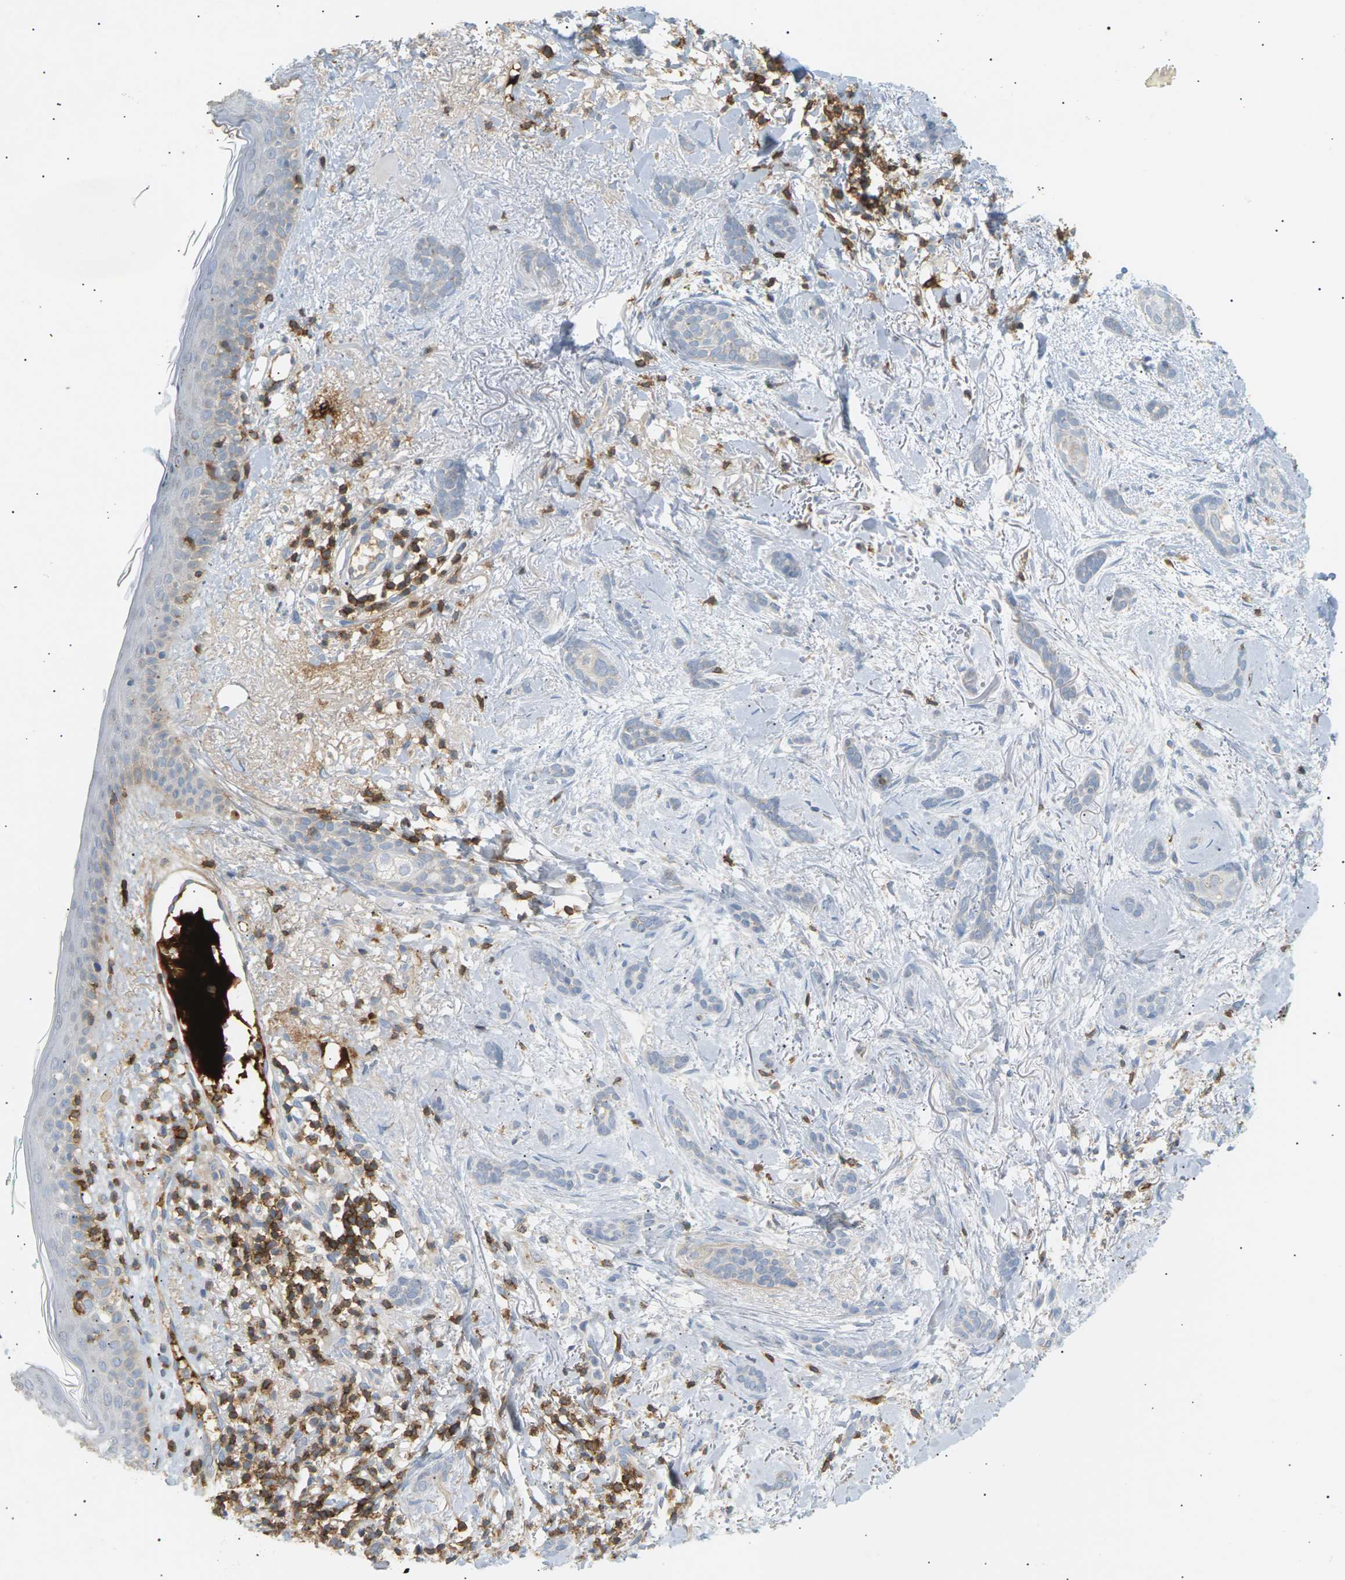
{"staining": {"intensity": "negative", "quantity": "none", "location": "none"}, "tissue": "skin cancer", "cell_type": "Tumor cells", "image_type": "cancer", "snomed": [{"axis": "morphology", "description": "Basal cell carcinoma"}, {"axis": "morphology", "description": "Adnexal tumor, benign"}, {"axis": "topography", "description": "Skin"}], "caption": "High power microscopy image of an immunohistochemistry (IHC) photomicrograph of skin cancer, revealing no significant staining in tumor cells.", "gene": "LIME1", "patient": {"sex": "female", "age": 42}}